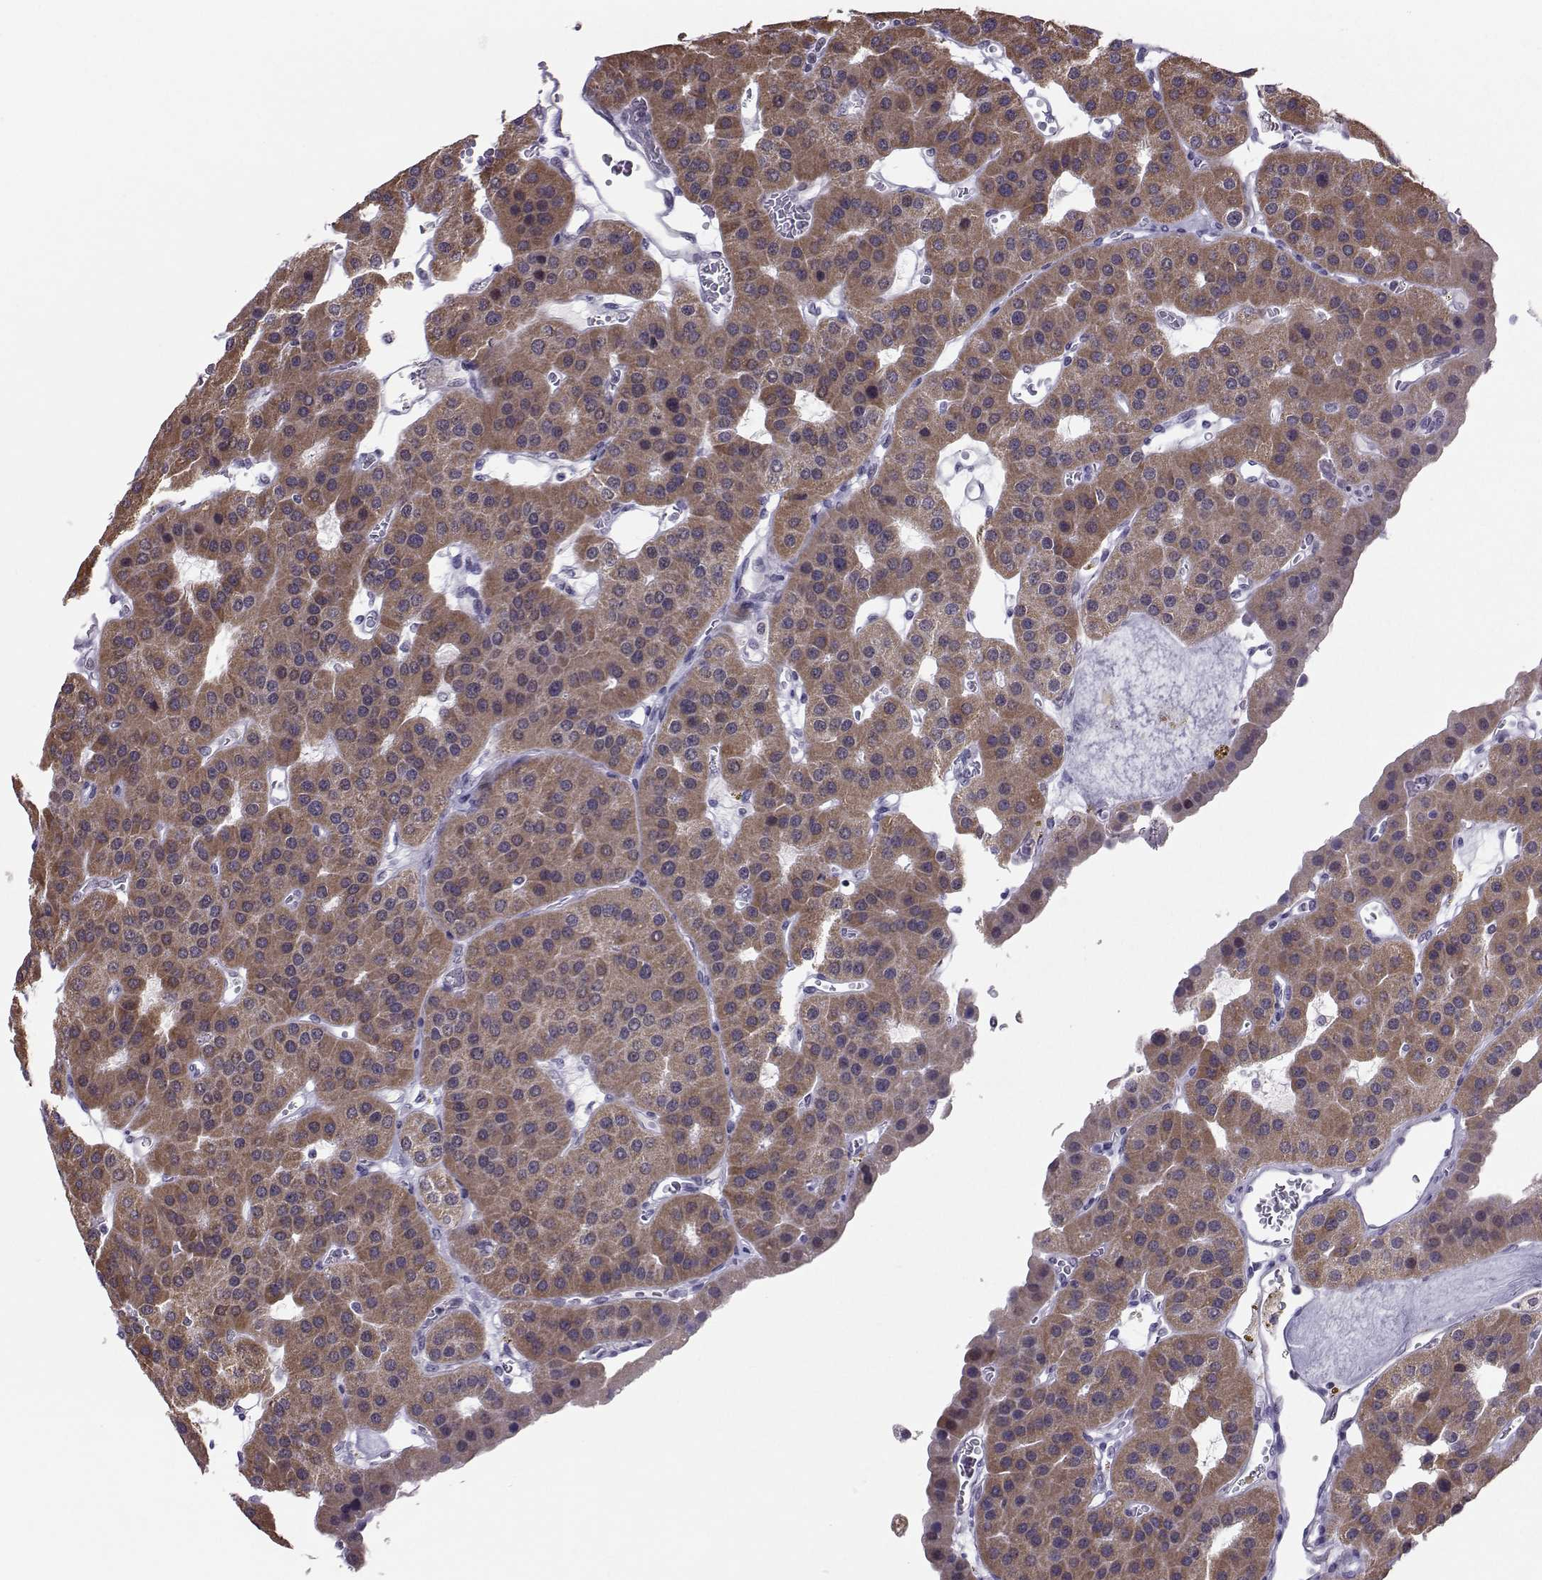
{"staining": {"intensity": "moderate", "quantity": ">75%", "location": "cytoplasmic/membranous"}, "tissue": "parathyroid gland", "cell_type": "Glandular cells", "image_type": "normal", "snomed": [{"axis": "morphology", "description": "Normal tissue, NOS"}, {"axis": "morphology", "description": "Adenoma, NOS"}, {"axis": "topography", "description": "Parathyroid gland"}], "caption": "Immunohistochemical staining of unremarkable parathyroid gland exhibits >75% levels of moderate cytoplasmic/membranous protein staining in about >75% of glandular cells. The protein of interest is stained brown, and the nuclei are stained in blue (DAB (3,3'-diaminobenzidine) IHC with brightfield microscopy, high magnification).", "gene": "DNAAF1", "patient": {"sex": "female", "age": 86}}